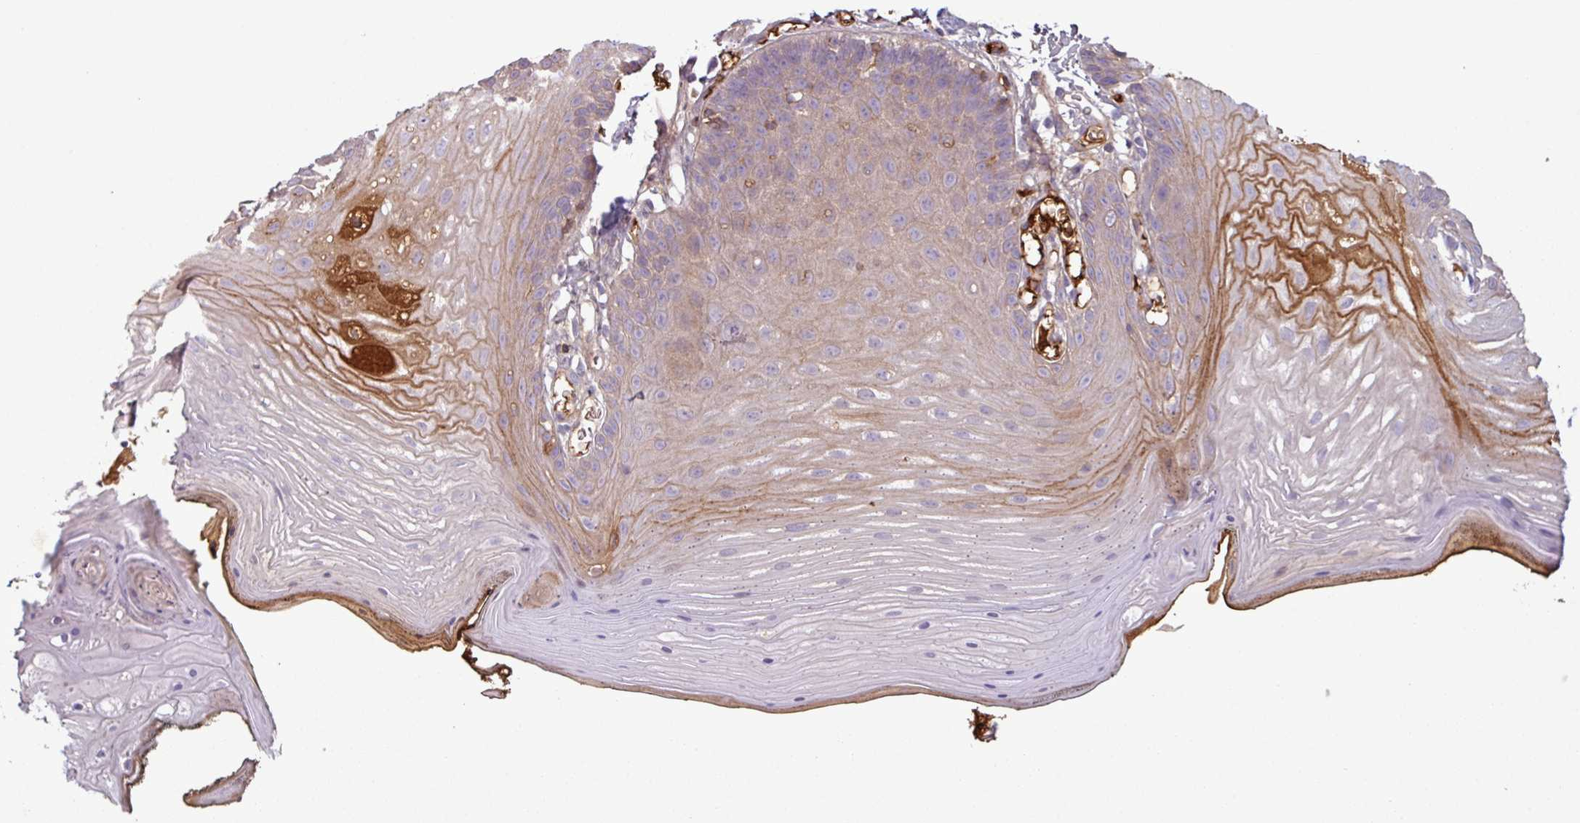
{"staining": {"intensity": "strong", "quantity": "<25%", "location": "cytoplasmic/membranous"}, "tissue": "oral mucosa", "cell_type": "Squamous epithelial cells", "image_type": "normal", "snomed": [{"axis": "morphology", "description": "Normal tissue, NOS"}, {"axis": "morphology", "description": "Squamous cell carcinoma, NOS"}, {"axis": "topography", "description": "Oral tissue"}, {"axis": "topography", "description": "Head-Neck"}], "caption": "IHC histopathology image of unremarkable oral mucosa: human oral mucosa stained using immunohistochemistry displays medium levels of strong protein expression localized specifically in the cytoplasmic/membranous of squamous epithelial cells, appearing as a cytoplasmic/membranous brown color.", "gene": "C4A", "patient": {"sex": "female", "age": 81}}